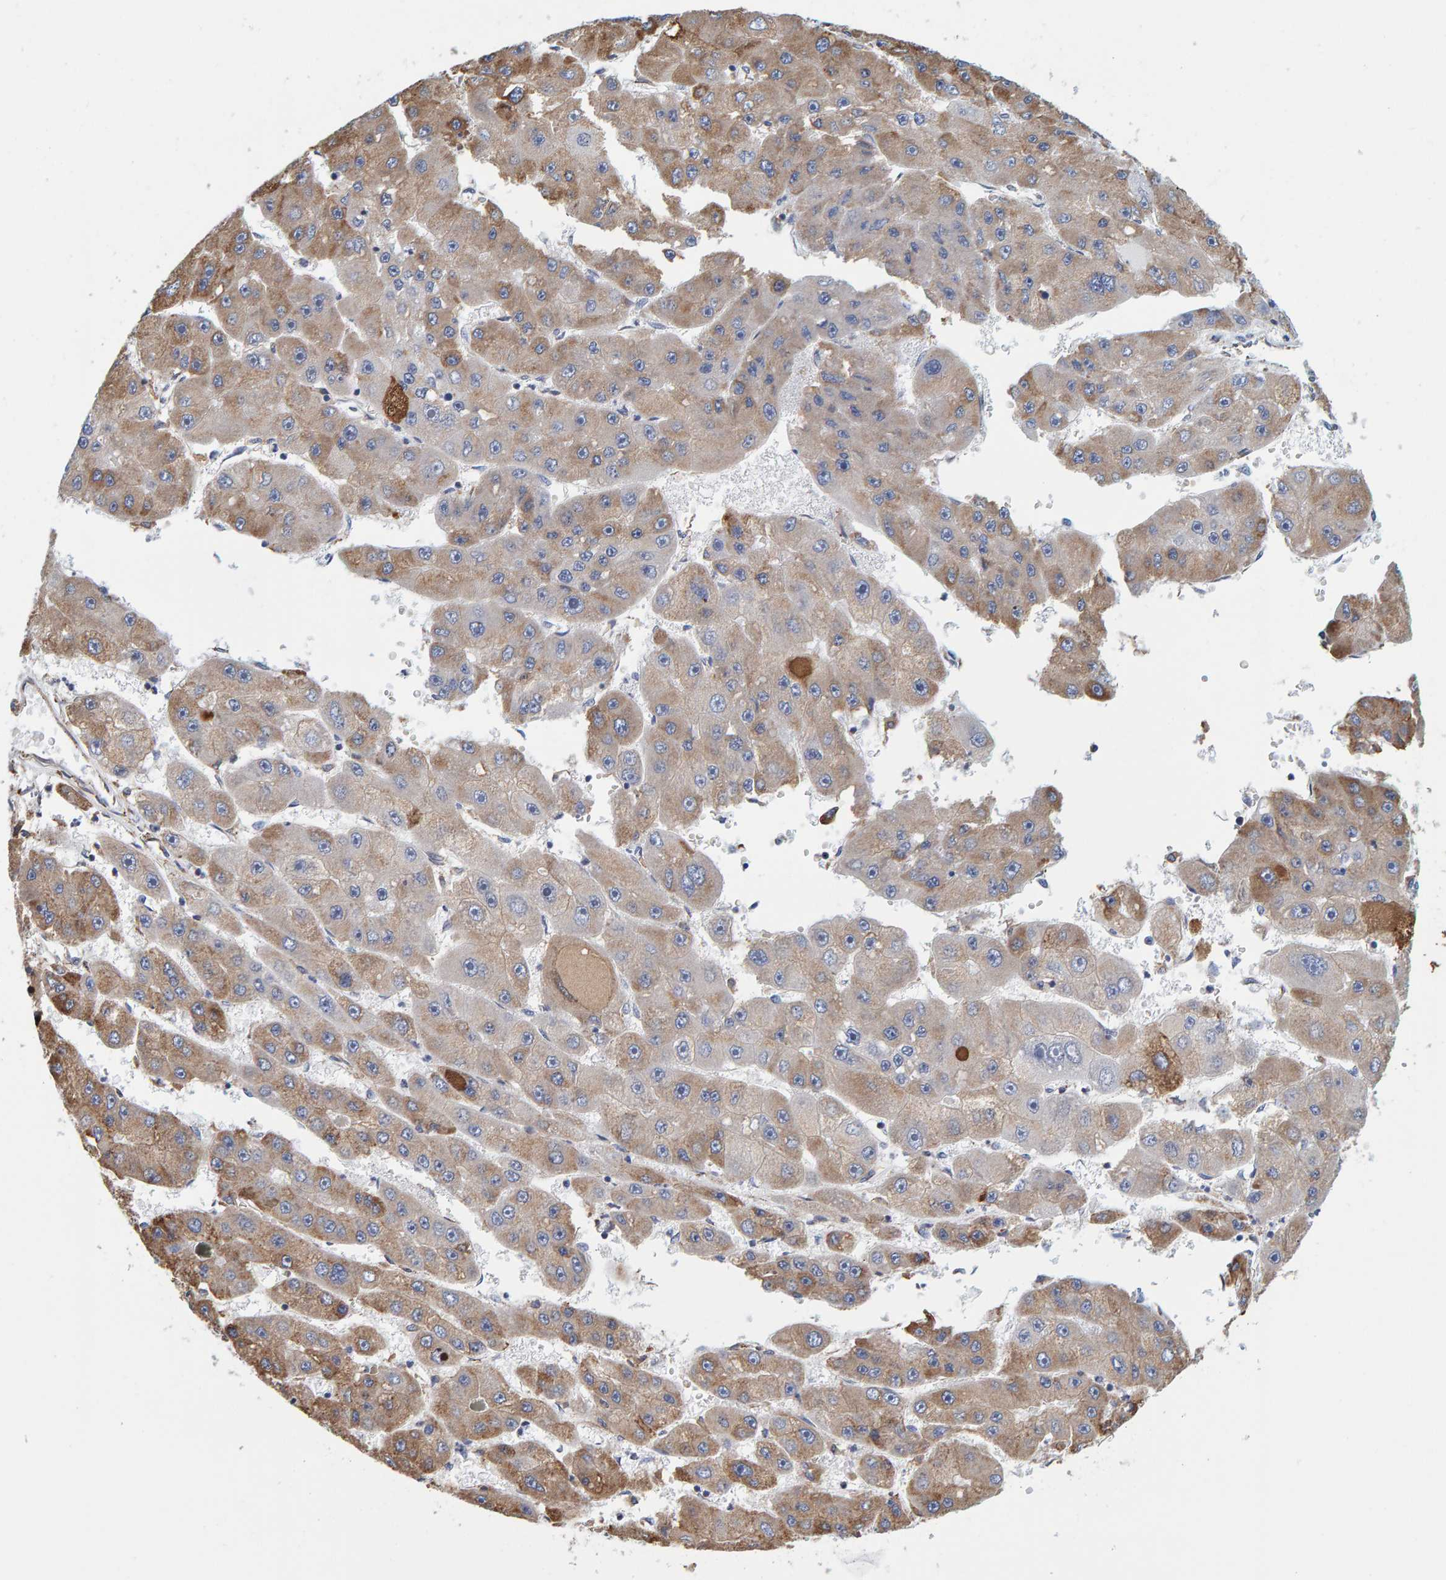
{"staining": {"intensity": "moderate", "quantity": "25%-75%", "location": "cytoplasmic/membranous"}, "tissue": "liver cancer", "cell_type": "Tumor cells", "image_type": "cancer", "snomed": [{"axis": "morphology", "description": "Carcinoma, Hepatocellular, NOS"}, {"axis": "topography", "description": "Liver"}], "caption": "Tumor cells exhibit moderate cytoplasmic/membranous staining in approximately 25%-75% of cells in liver cancer. (Stains: DAB in brown, nuclei in blue, Microscopy: brightfield microscopy at high magnification).", "gene": "SGPL1", "patient": {"sex": "female", "age": 61}}